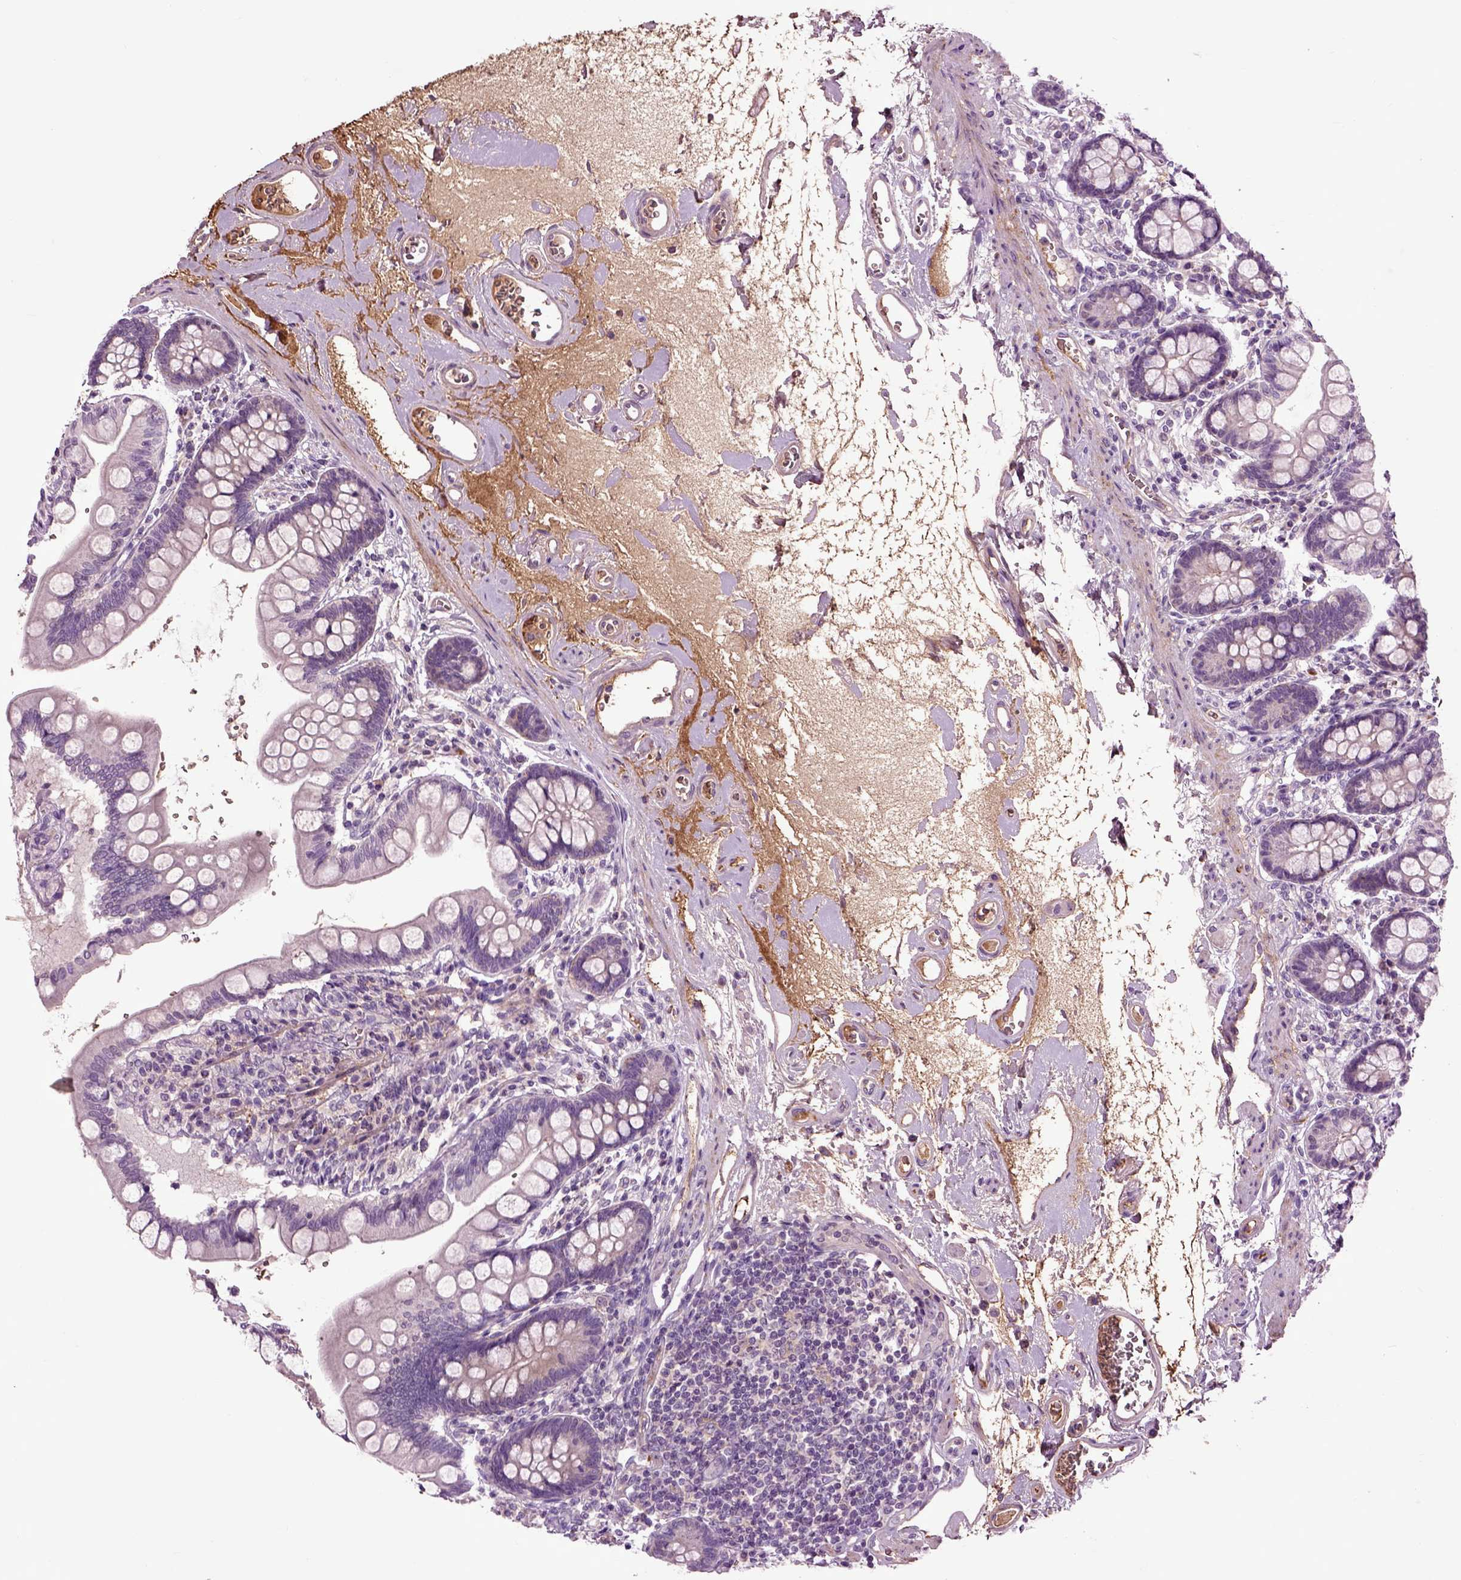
{"staining": {"intensity": "weak", "quantity": "<25%", "location": "cytoplasmic/membranous"}, "tissue": "small intestine", "cell_type": "Glandular cells", "image_type": "normal", "snomed": [{"axis": "morphology", "description": "Normal tissue, NOS"}, {"axis": "topography", "description": "Small intestine"}], "caption": "IHC image of normal human small intestine stained for a protein (brown), which shows no expression in glandular cells. The staining was performed using DAB (3,3'-diaminobenzidine) to visualize the protein expression in brown, while the nuclei were stained in blue with hematoxylin (Magnification: 20x).", "gene": "SPON1", "patient": {"sex": "female", "age": 56}}